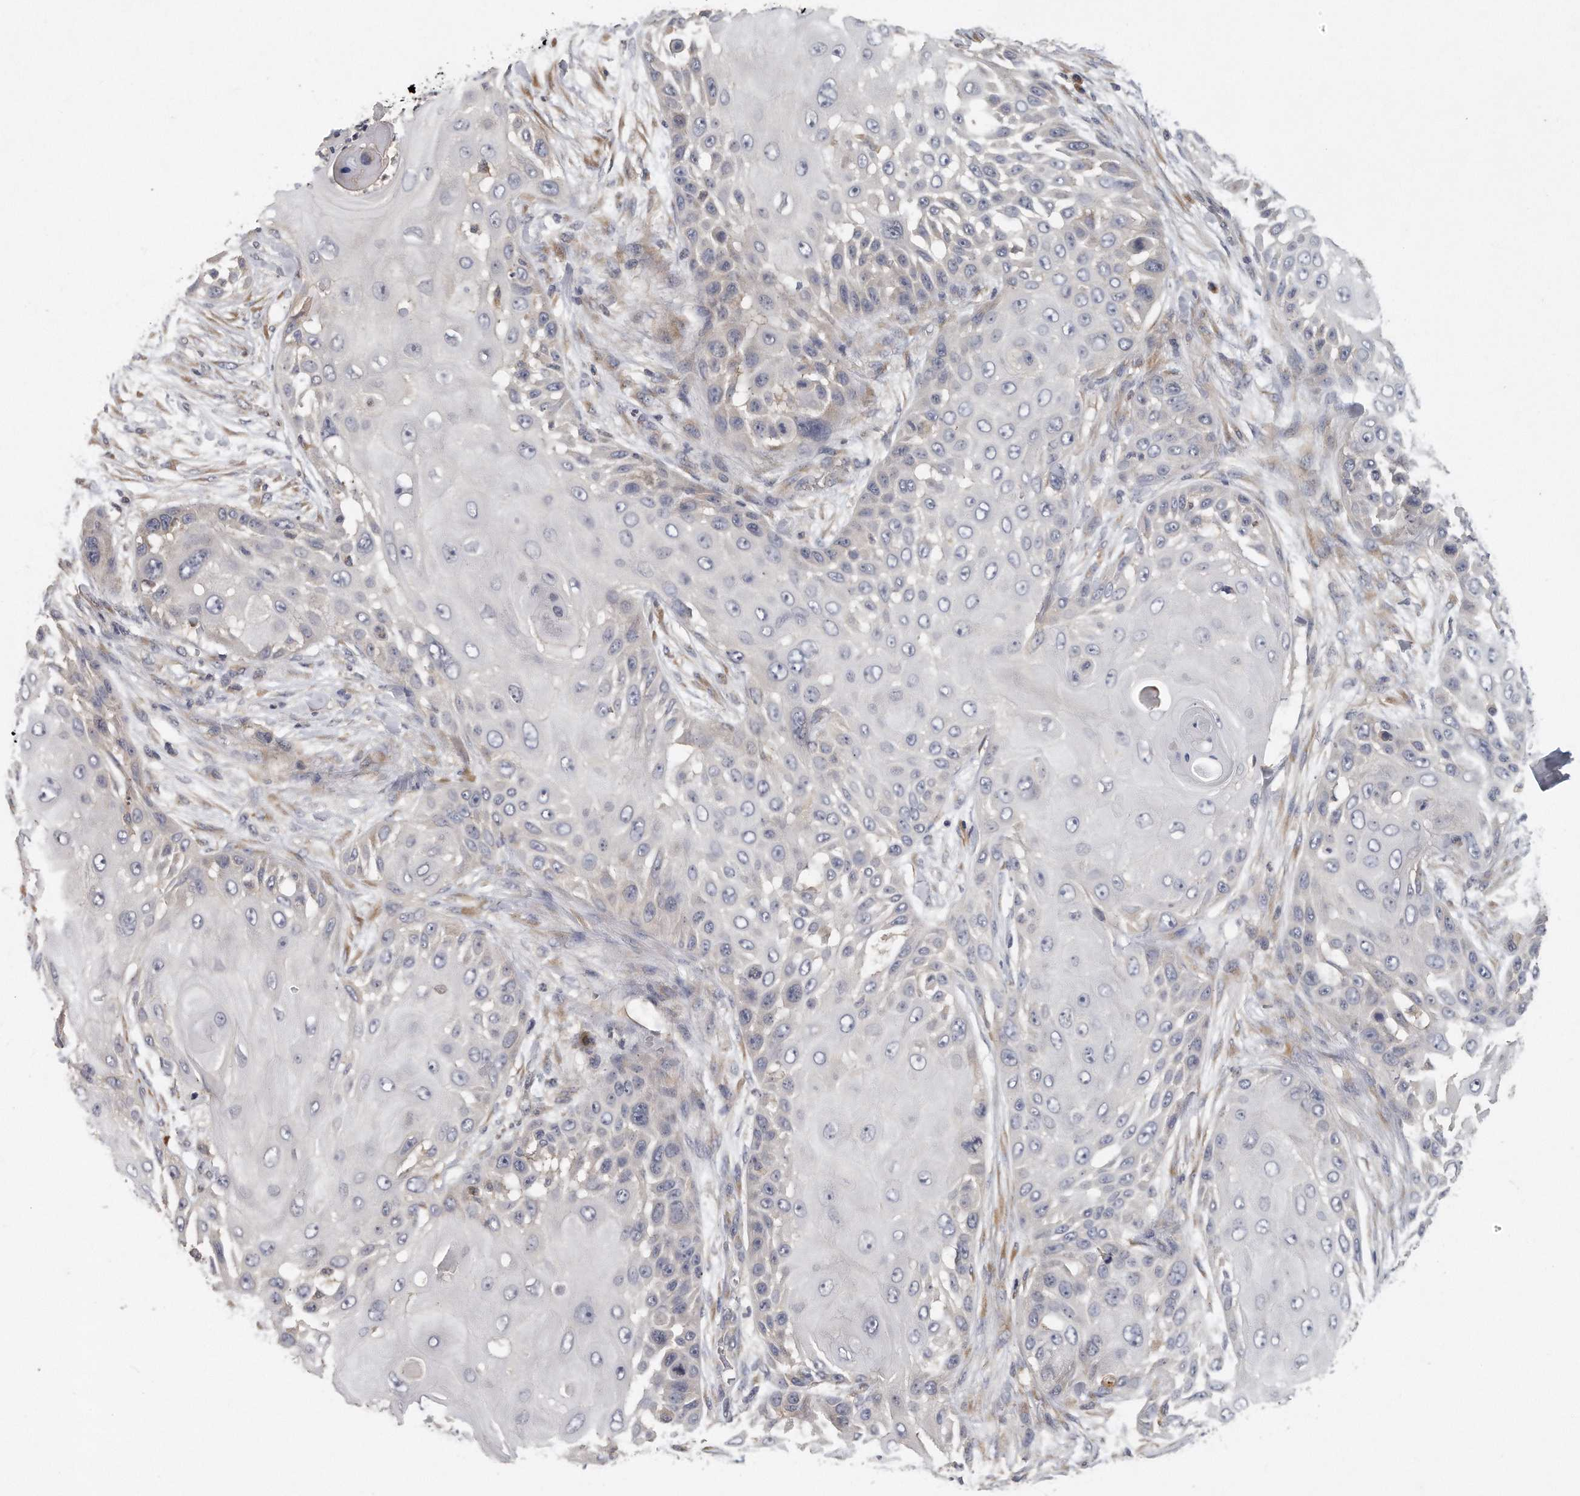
{"staining": {"intensity": "negative", "quantity": "none", "location": "none"}, "tissue": "skin cancer", "cell_type": "Tumor cells", "image_type": "cancer", "snomed": [{"axis": "morphology", "description": "Squamous cell carcinoma, NOS"}, {"axis": "topography", "description": "Skin"}], "caption": "Squamous cell carcinoma (skin) stained for a protein using immunohistochemistry demonstrates no expression tumor cells.", "gene": "TRAPPC14", "patient": {"sex": "female", "age": 44}}